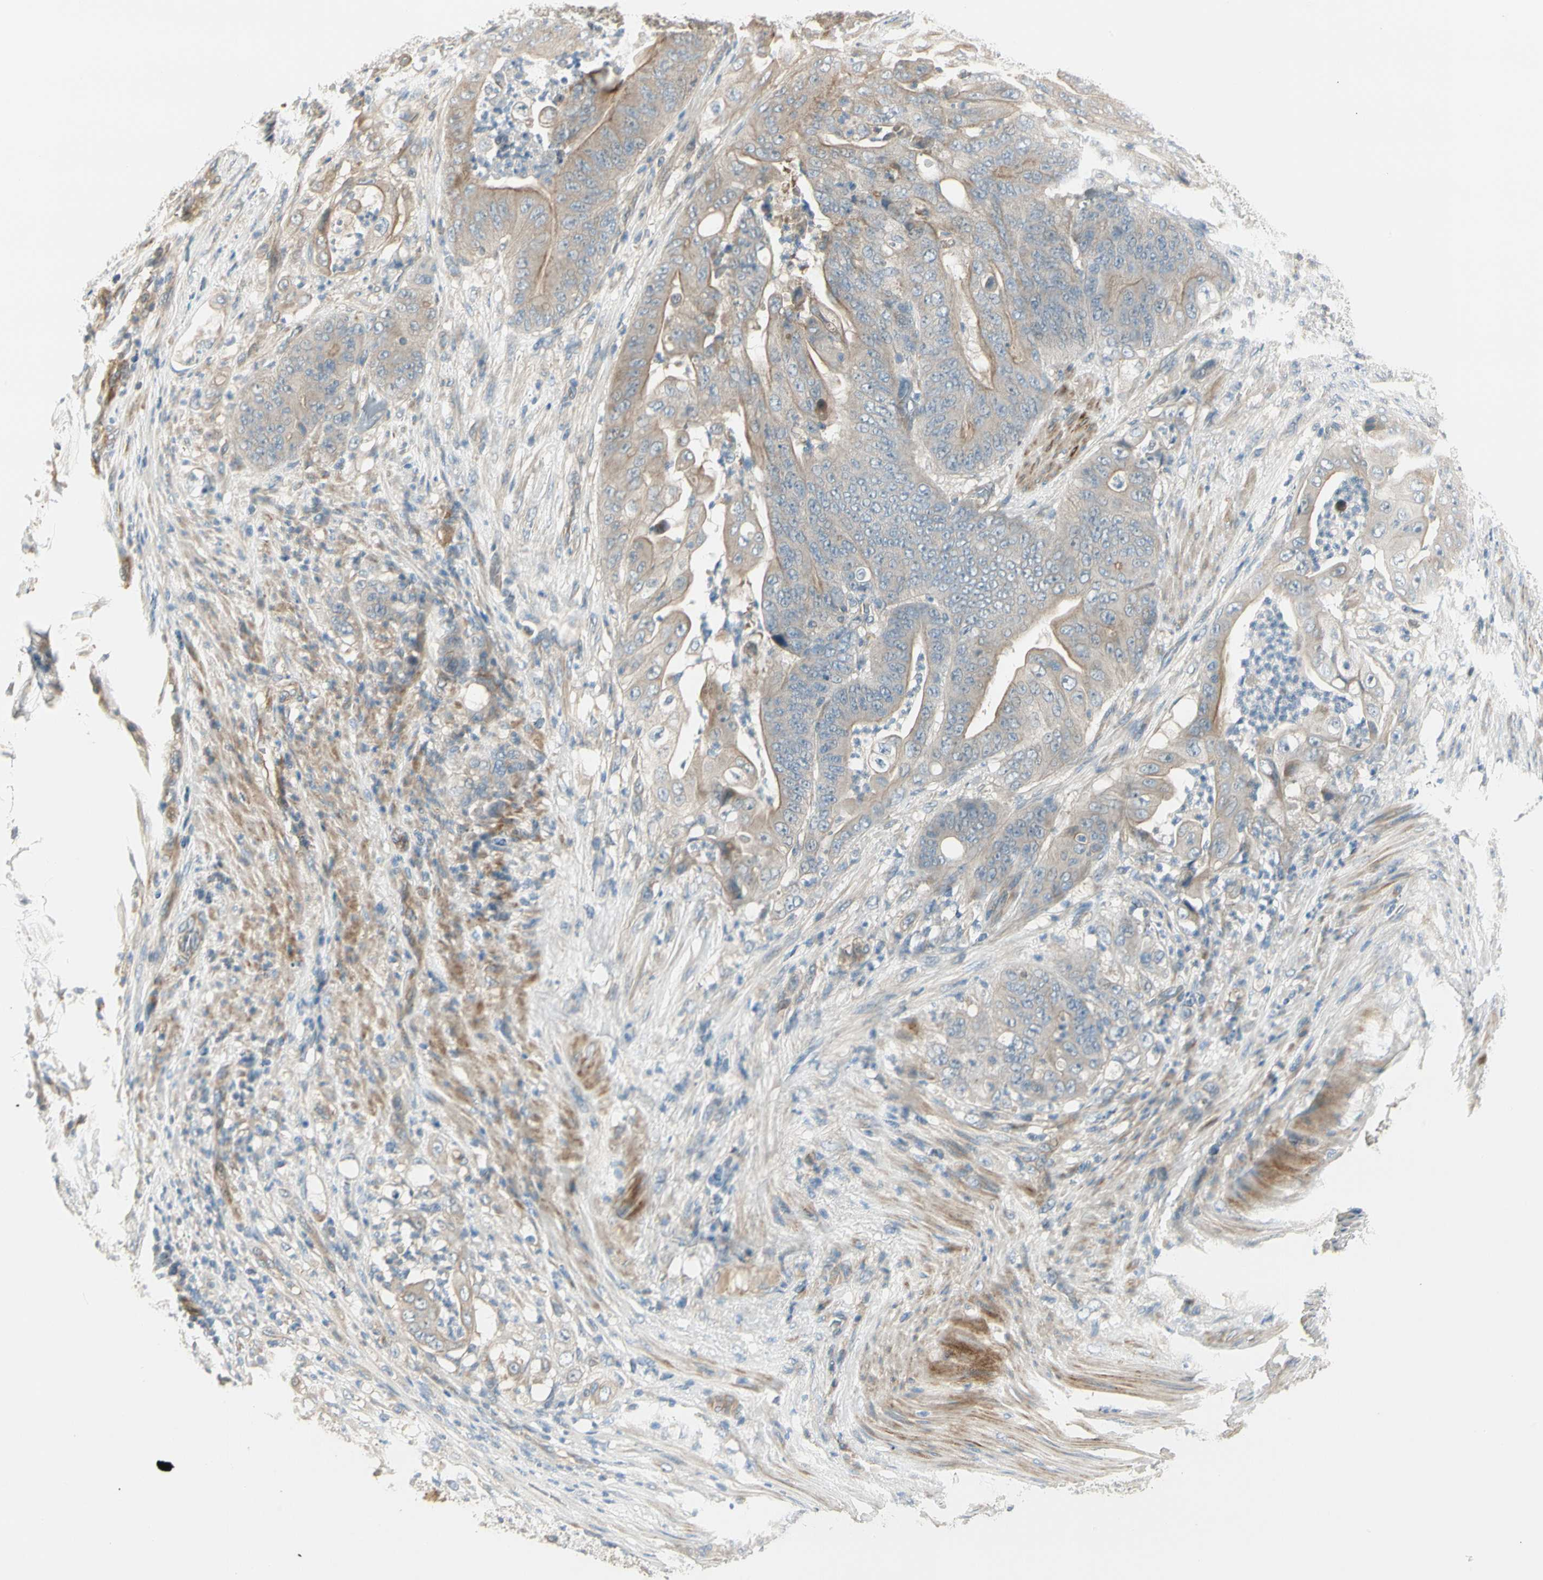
{"staining": {"intensity": "weak", "quantity": "25%-75%", "location": "cytoplasmic/membranous"}, "tissue": "stomach cancer", "cell_type": "Tumor cells", "image_type": "cancer", "snomed": [{"axis": "morphology", "description": "Adenocarcinoma, NOS"}, {"axis": "topography", "description": "Stomach"}], "caption": "Human stomach cancer stained for a protein (brown) demonstrates weak cytoplasmic/membranous positive expression in approximately 25%-75% of tumor cells.", "gene": "ADGRA3", "patient": {"sex": "female", "age": 73}}